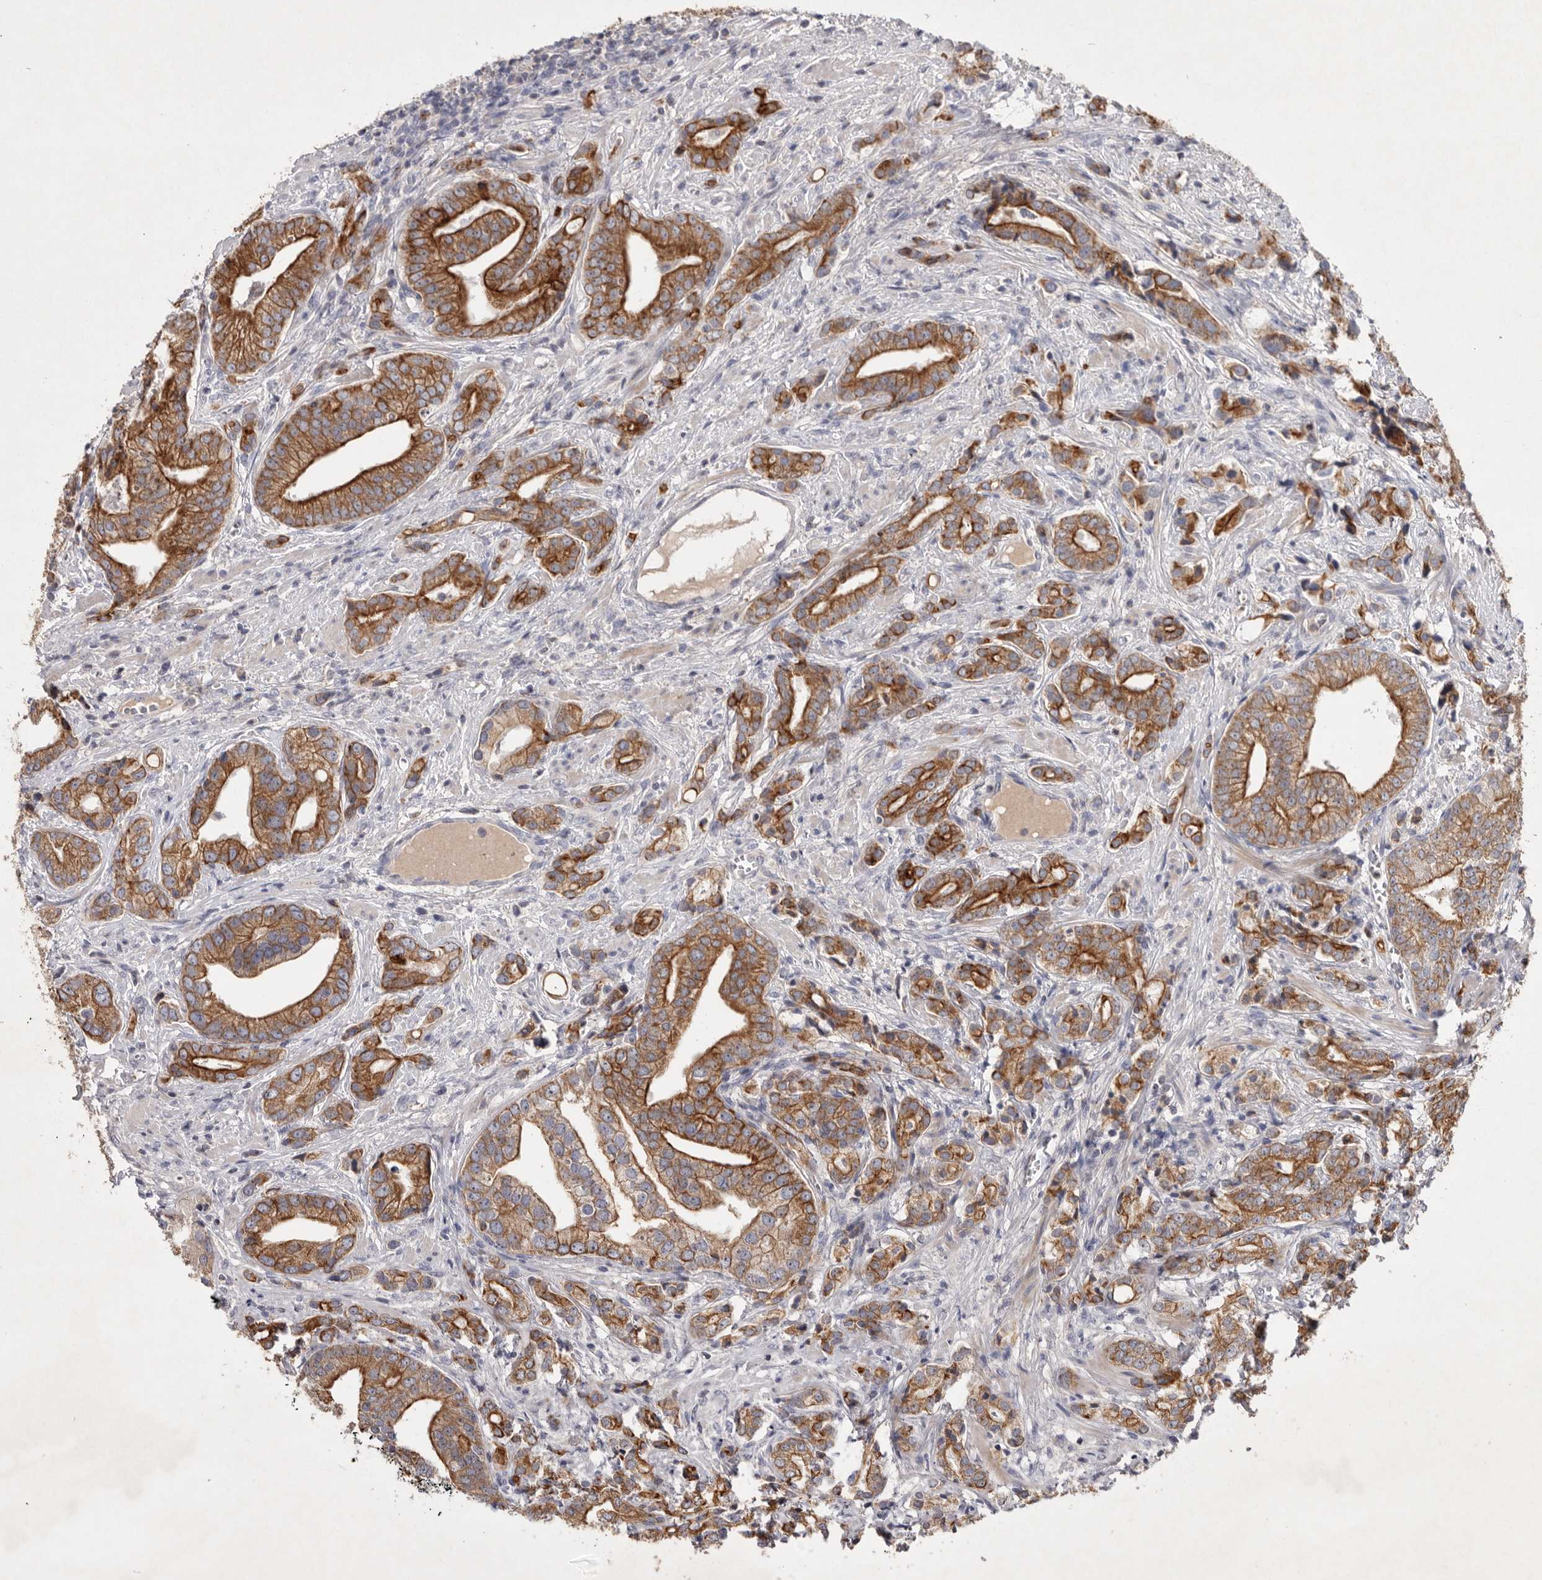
{"staining": {"intensity": "moderate", "quantity": ">75%", "location": "cytoplasmic/membranous"}, "tissue": "prostate cancer", "cell_type": "Tumor cells", "image_type": "cancer", "snomed": [{"axis": "morphology", "description": "Adenocarcinoma, High grade"}, {"axis": "topography", "description": "Prostate"}], "caption": "Moderate cytoplasmic/membranous staining for a protein is present in approximately >75% of tumor cells of adenocarcinoma (high-grade) (prostate) using IHC.", "gene": "TNFSF14", "patient": {"sex": "male", "age": 57}}